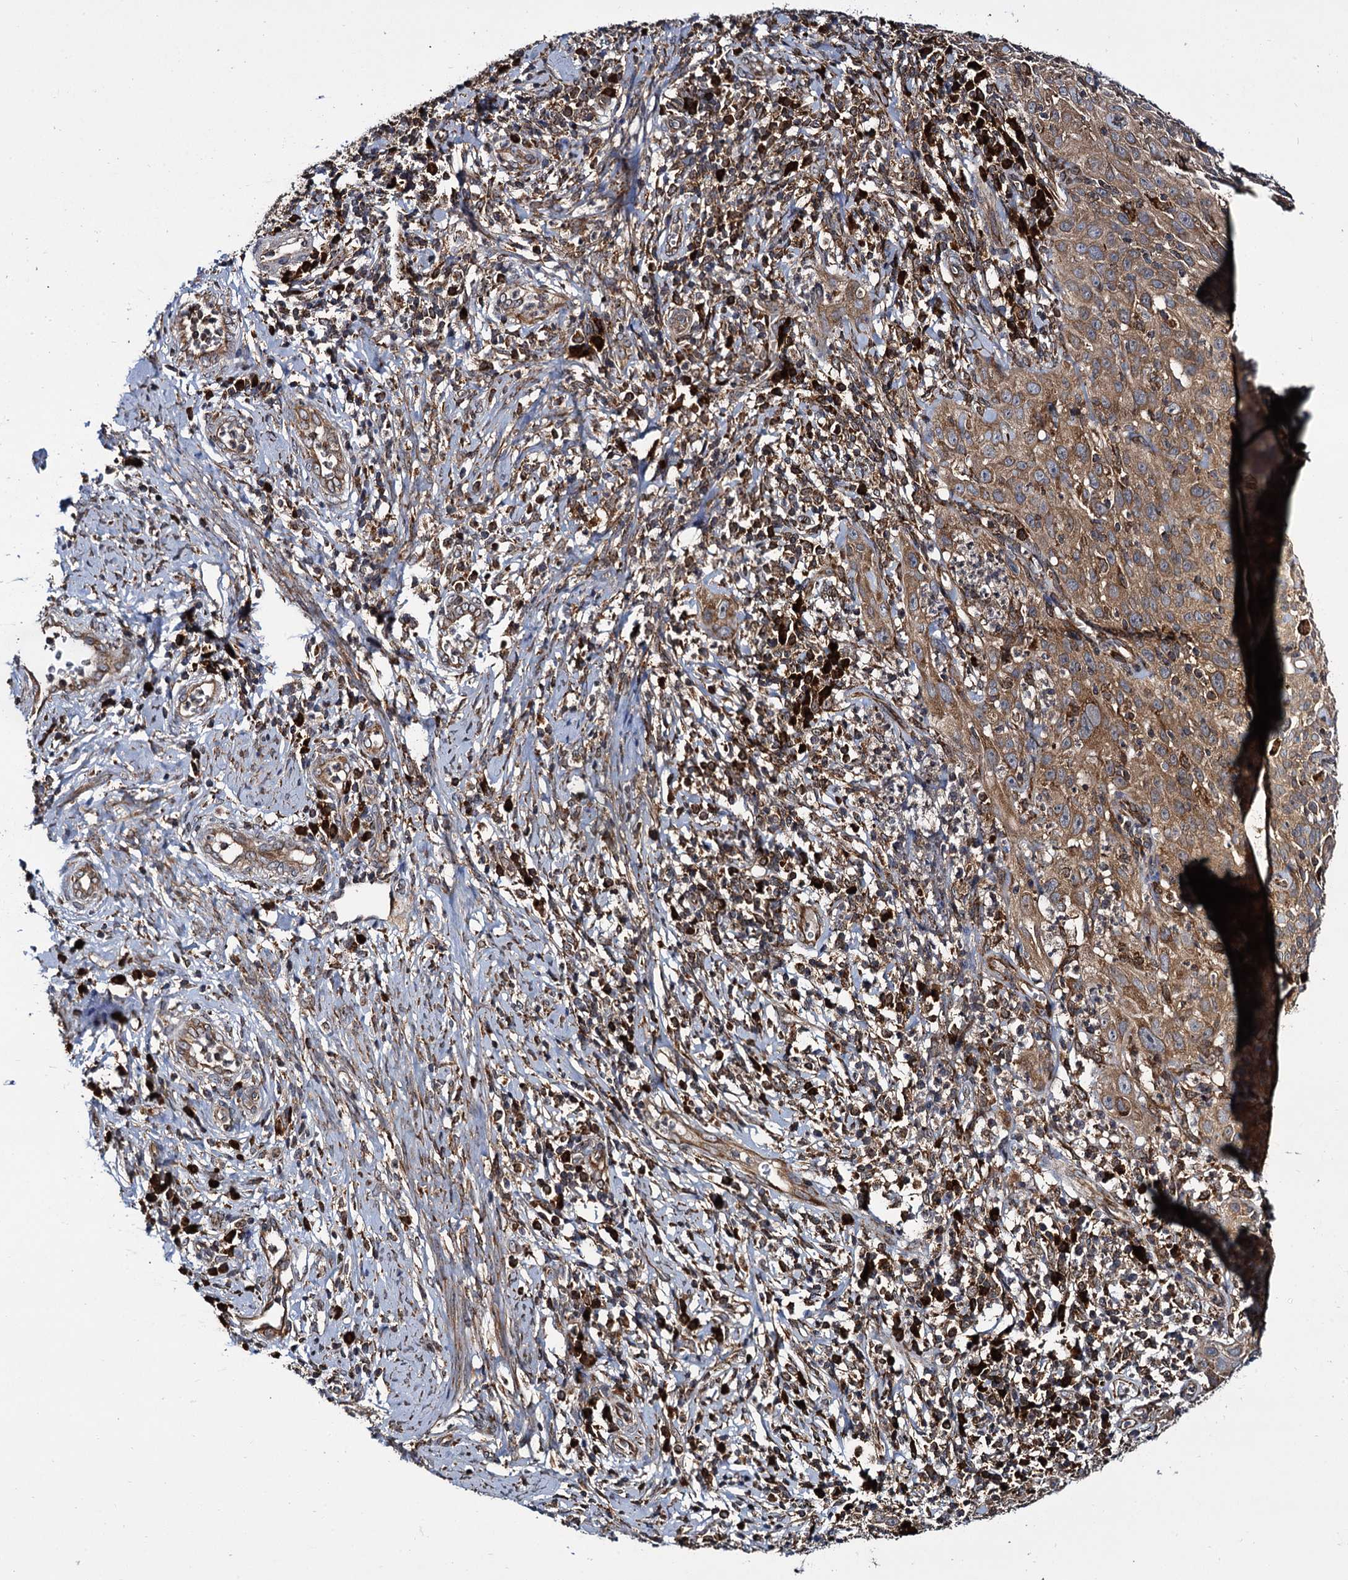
{"staining": {"intensity": "moderate", "quantity": ">75%", "location": "cytoplasmic/membranous"}, "tissue": "cervical cancer", "cell_type": "Tumor cells", "image_type": "cancer", "snomed": [{"axis": "morphology", "description": "Squamous cell carcinoma, NOS"}, {"axis": "topography", "description": "Cervix"}], "caption": "Cervical cancer stained with a protein marker demonstrates moderate staining in tumor cells.", "gene": "UFM1", "patient": {"sex": "female", "age": 31}}